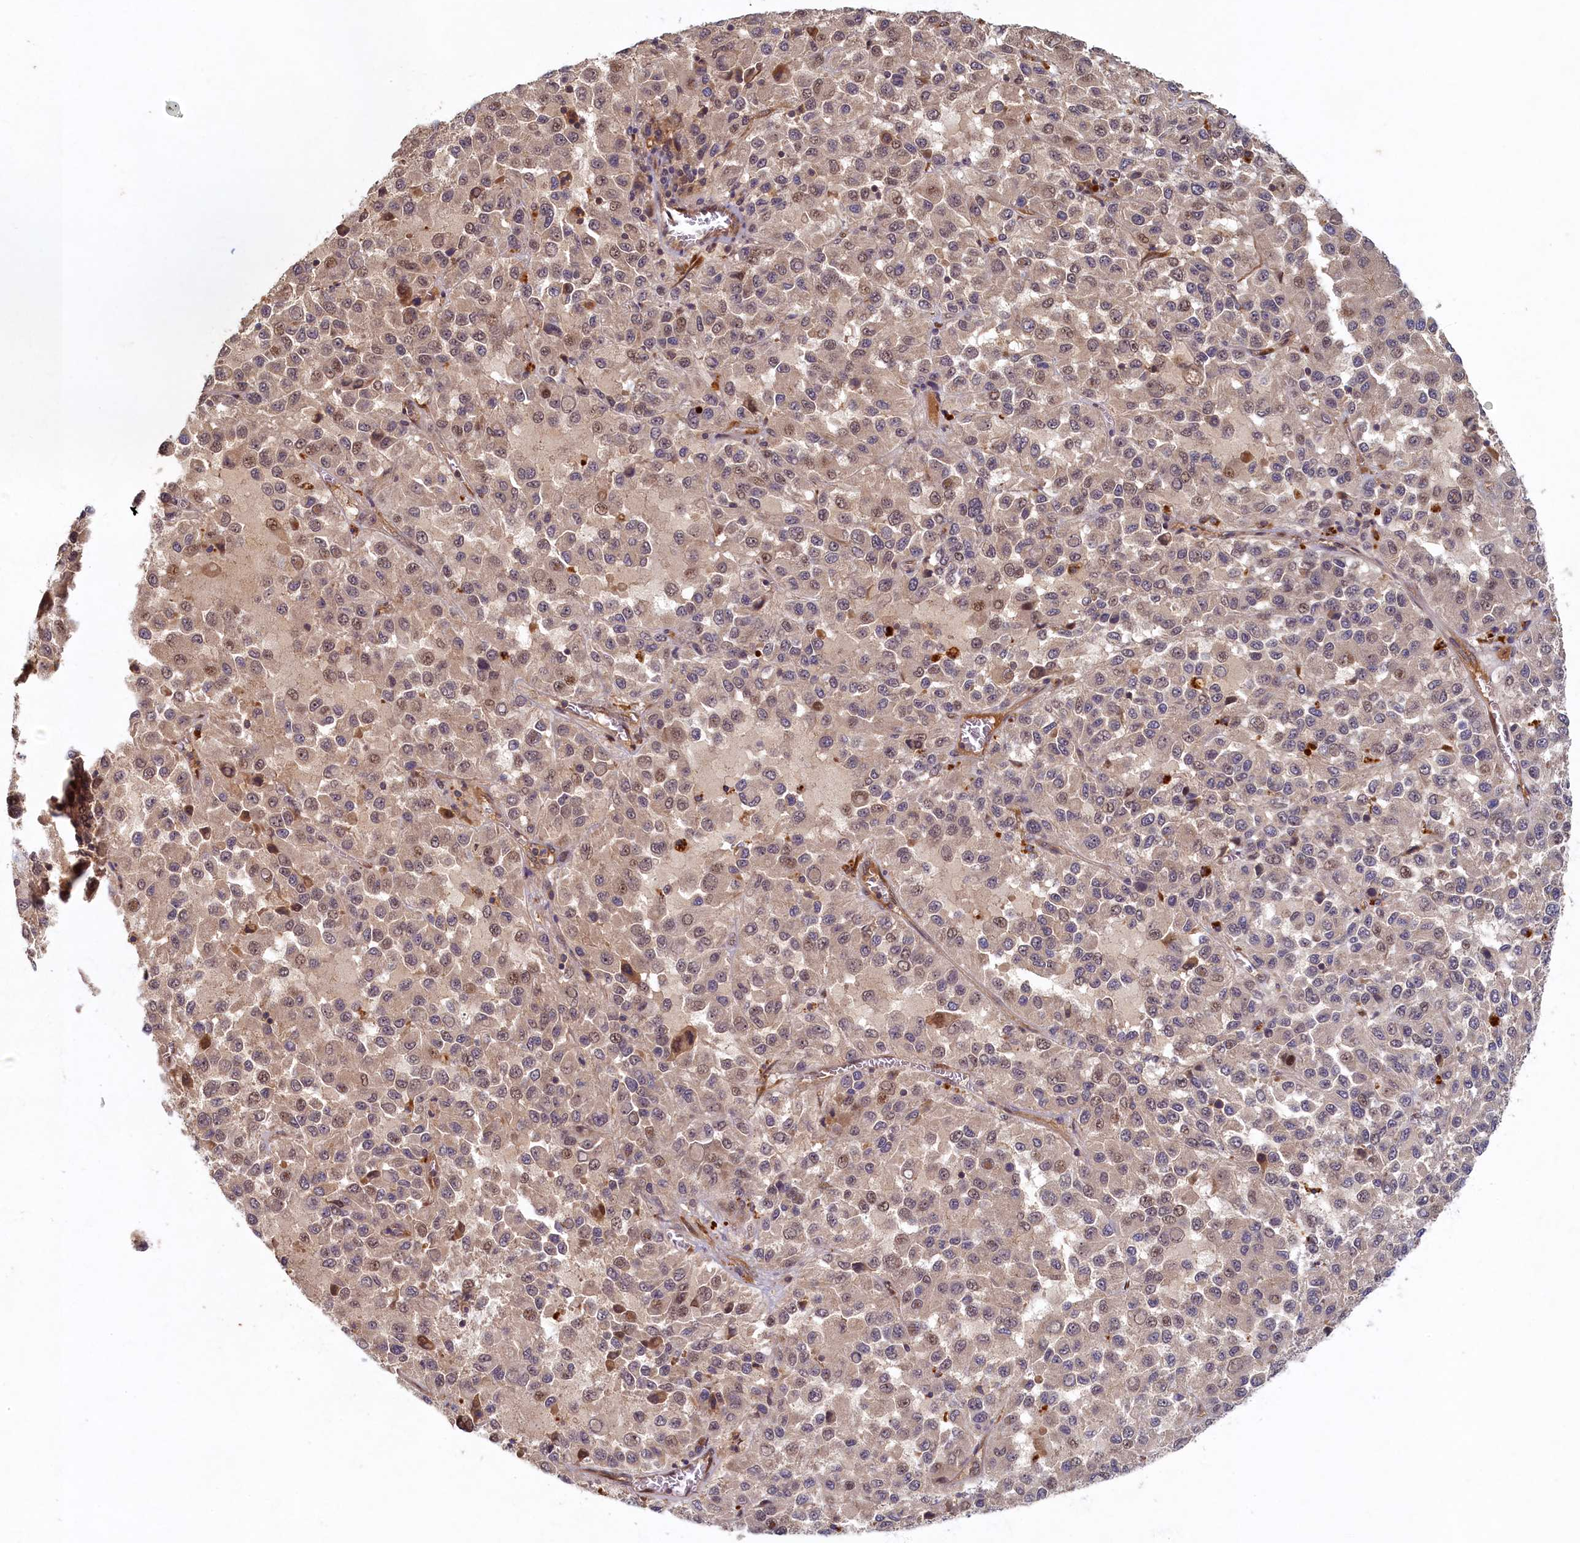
{"staining": {"intensity": "weak", "quantity": "<25%", "location": "cytoplasmic/membranous,nuclear"}, "tissue": "melanoma", "cell_type": "Tumor cells", "image_type": "cancer", "snomed": [{"axis": "morphology", "description": "Malignant melanoma, Metastatic site"}, {"axis": "topography", "description": "Lung"}], "caption": "This is an immunohistochemistry (IHC) image of human malignant melanoma (metastatic site). There is no positivity in tumor cells.", "gene": "LCMT2", "patient": {"sex": "male", "age": 64}}